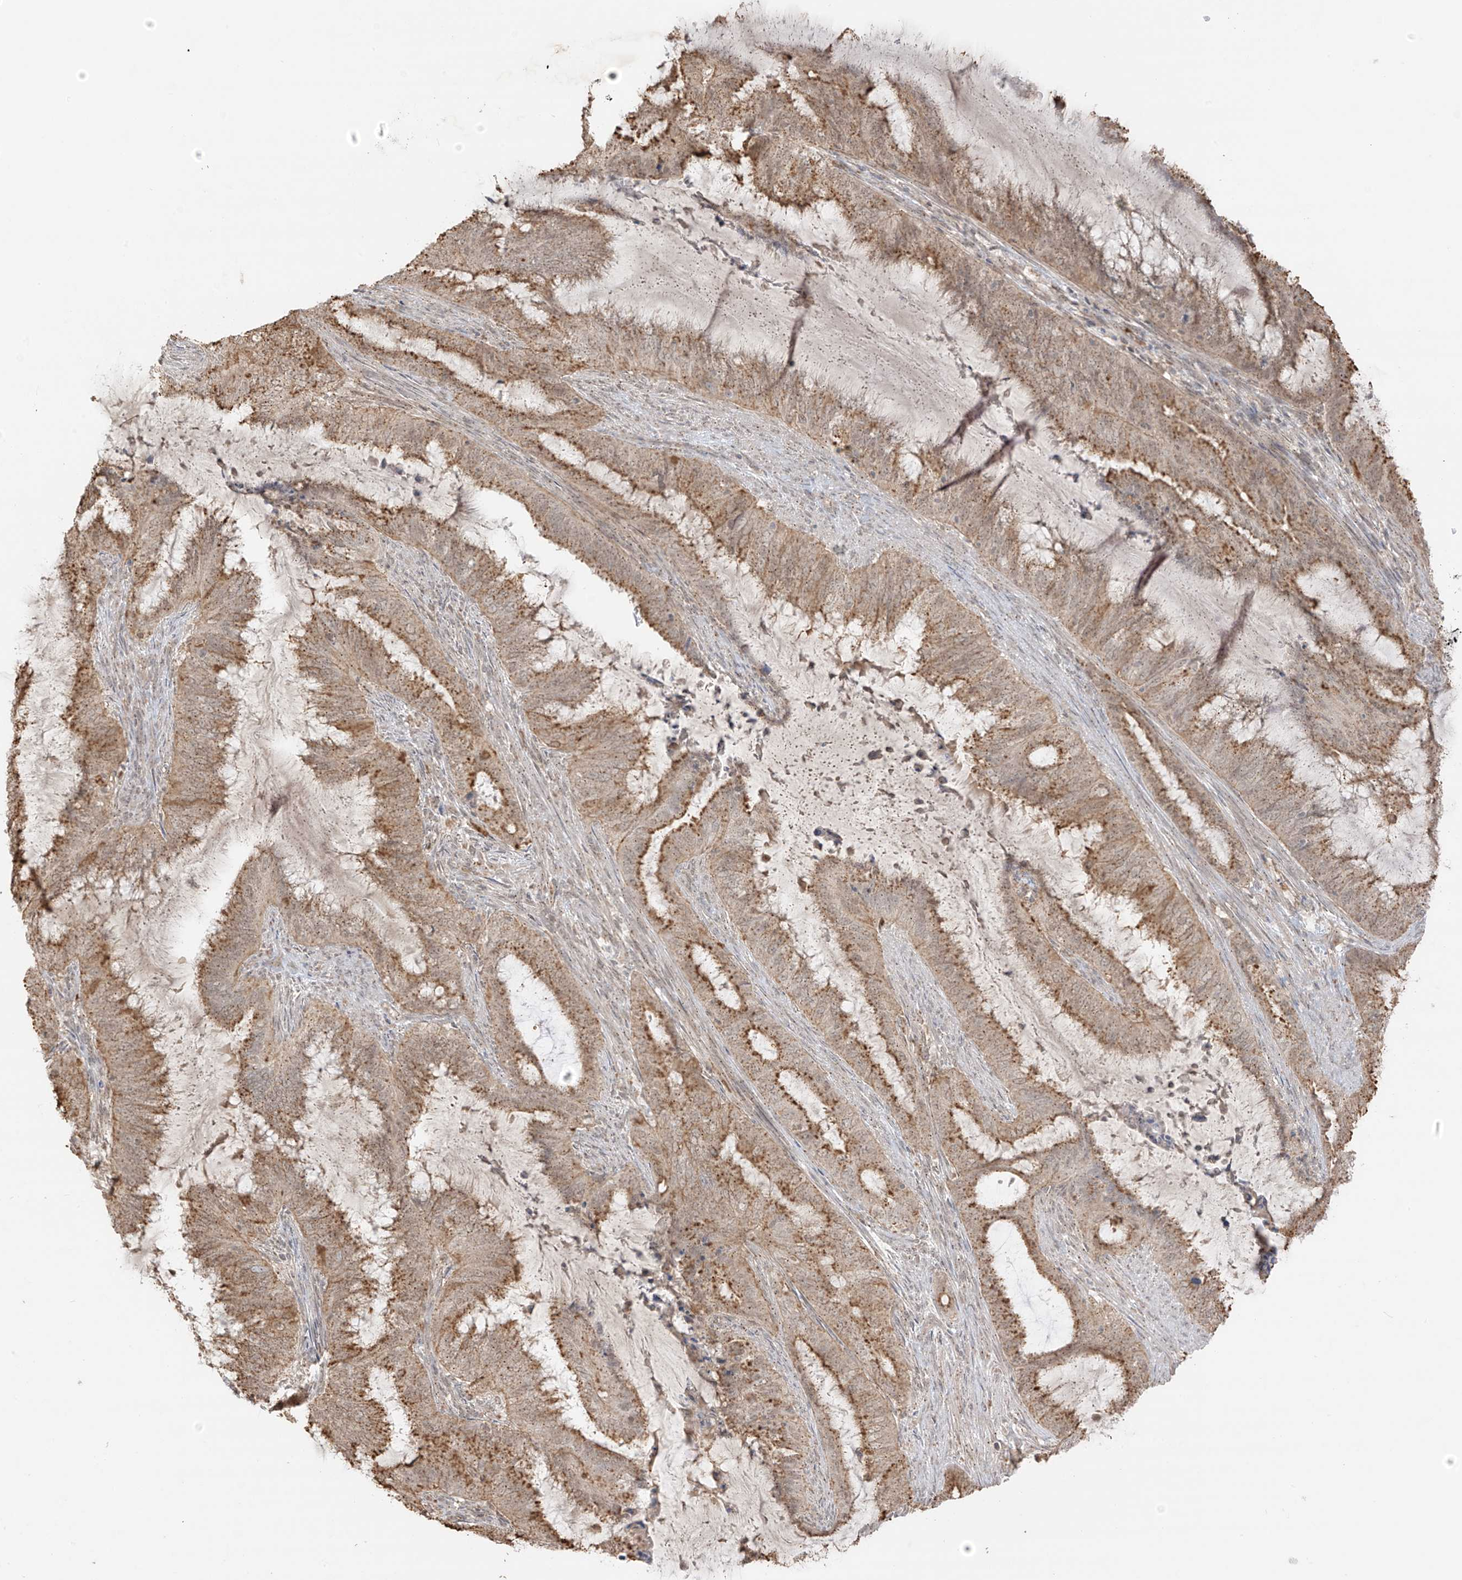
{"staining": {"intensity": "moderate", "quantity": ">75%", "location": "cytoplasmic/membranous"}, "tissue": "endometrial cancer", "cell_type": "Tumor cells", "image_type": "cancer", "snomed": [{"axis": "morphology", "description": "Adenocarcinoma, NOS"}, {"axis": "topography", "description": "Endometrium"}], "caption": "Immunohistochemistry of human endometrial adenocarcinoma demonstrates medium levels of moderate cytoplasmic/membranous expression in about >75% of tumor cells. (brown staining indicates protein expression, while blue staining denotes nuclei).", "gene": "N4BP3", "patient": {"sex": "female", "age": 51}}